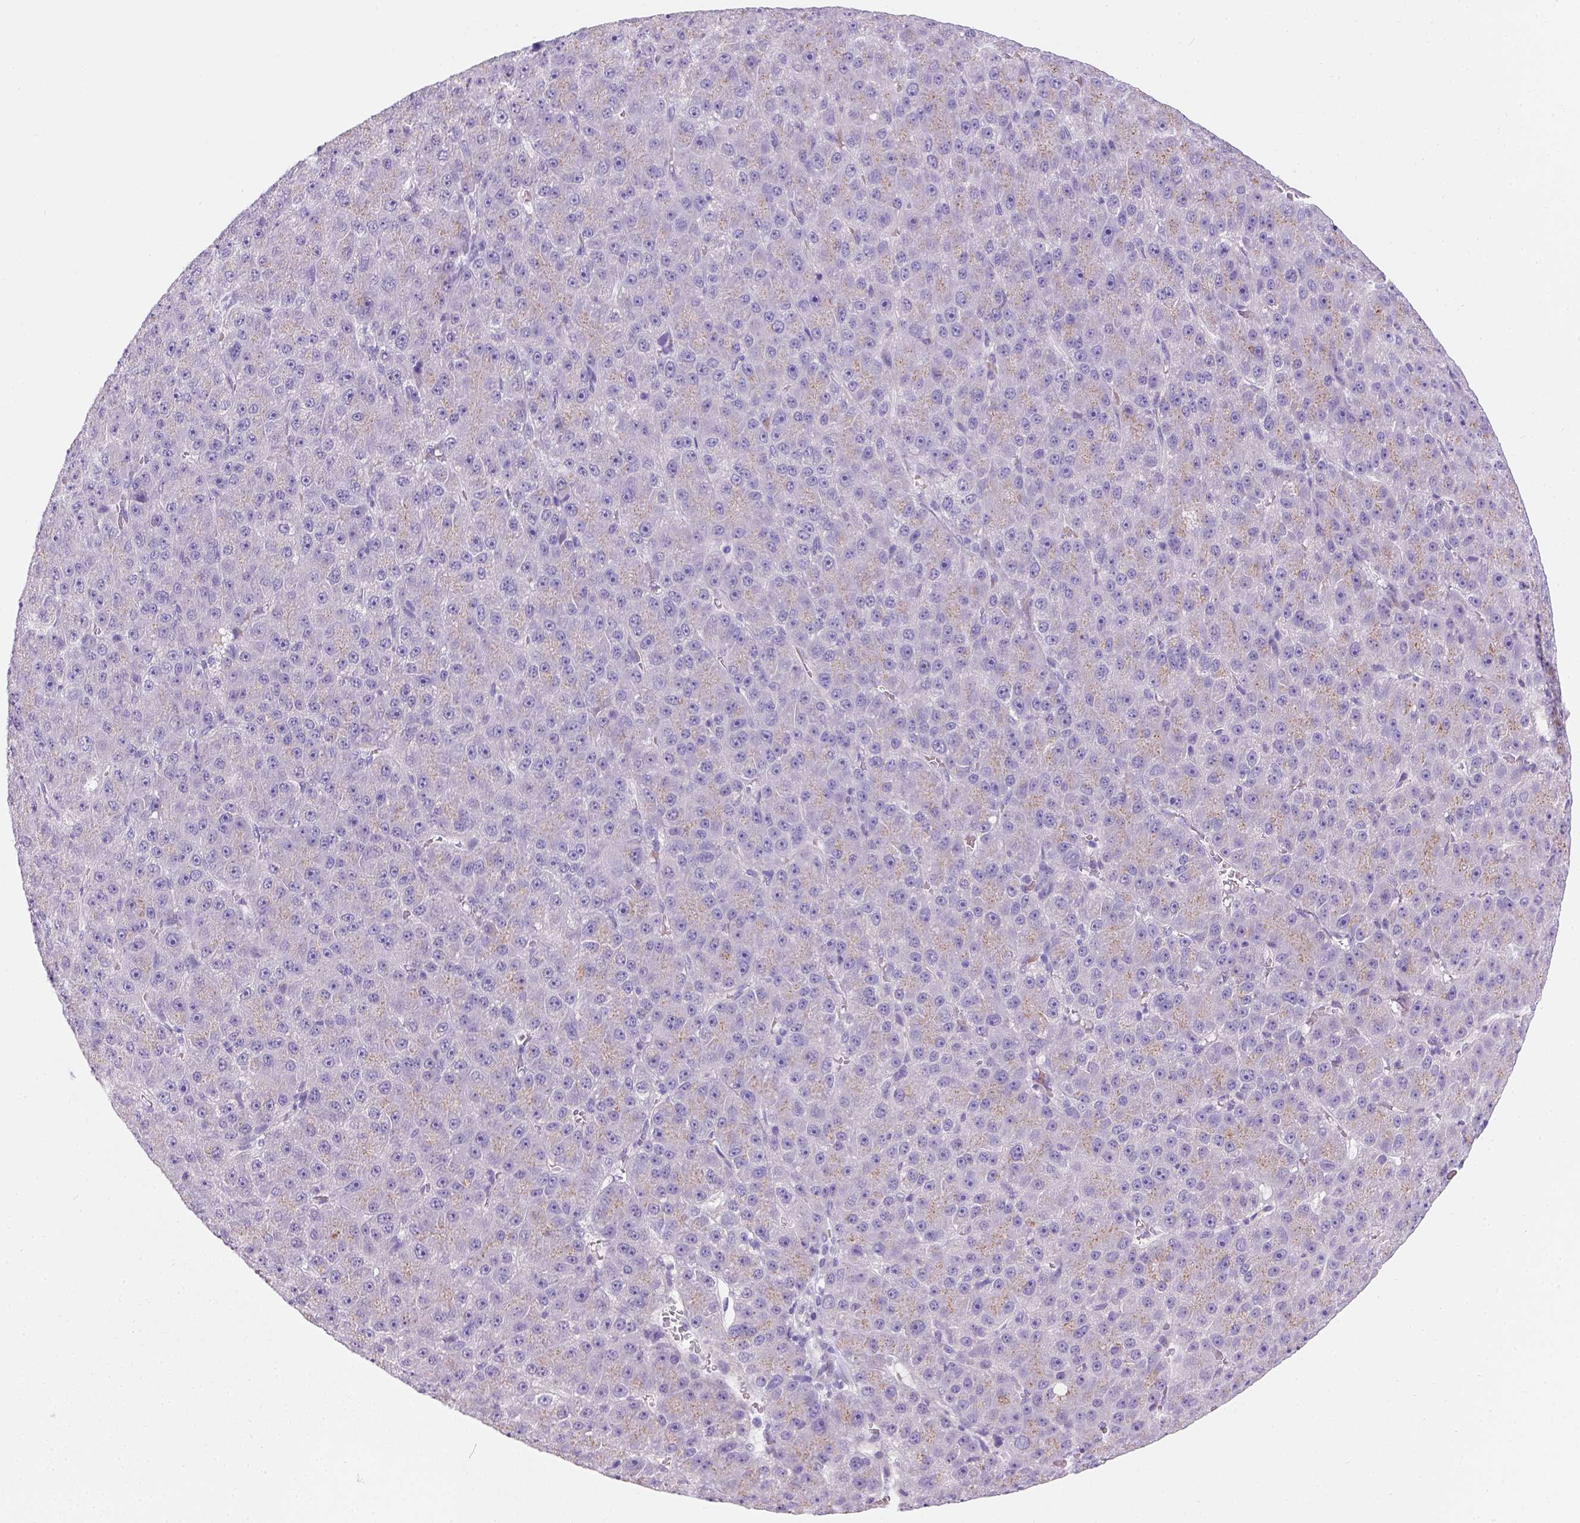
{"staining": {"intensity": "weak", "quantity": "25%-75%", "location": "cytoplasmic/membranous"}, "tissue": "liver cancer", "cell_type": "Tumor cells", "image_type": "cancer", "snomed": [{"axis": "morphology", "description": "Carcinoma, Hepatocellular, NOS"}, {"axis": "topography", "description": "Liver"}], "caption": "Immunohistochemical staining of liver cancer (hepatocellular carcinoma) displays low levels of weak cytoplasmic/membranous positivity in about 25%-75% of tumor cells. (IHC, brightfield microscopy, high magnification).", "gene": "PHF7", "patient": {"sex": "male", "age": 67}}